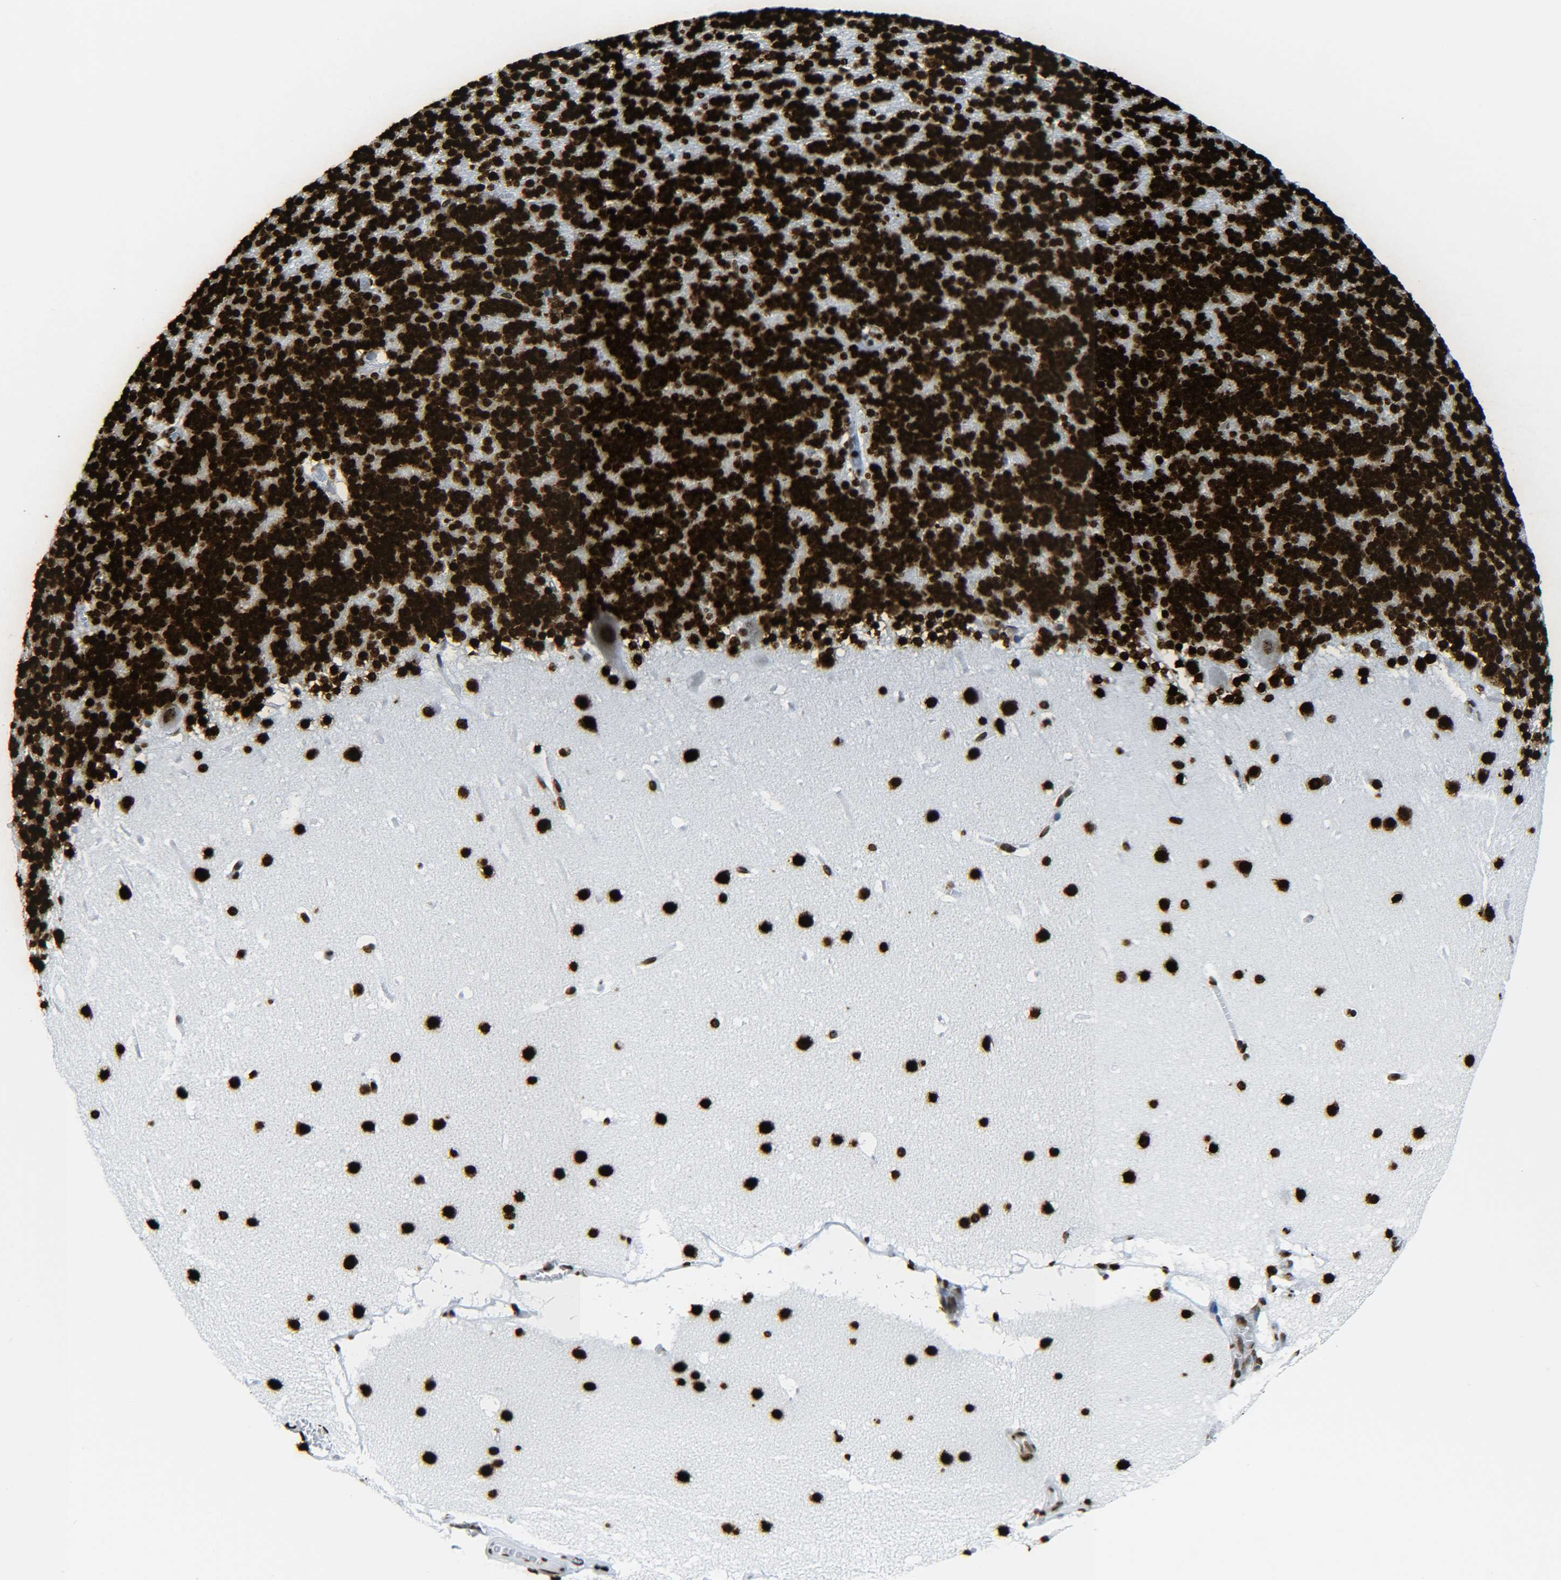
{"staining": {"intensity": "strong", "quantity": ">75%", "location": "nuclear"}, "tissue": "cerebellum", "cell_type": "Cells in granular layer", "image_type": "normal", "snomed": [{"axis": "morphology", "description": "Normal tissue, NOS"}, {"axis": "topography", "description": "Cerebellum"}], "caption": "Immunohistochemical staining of benign human cerebellum exhibits high levels of strong nuclear expression in about >75% of cells in granular layer.", "gene": "H2AX", "patient": {"sex": "male", "age": 45}}